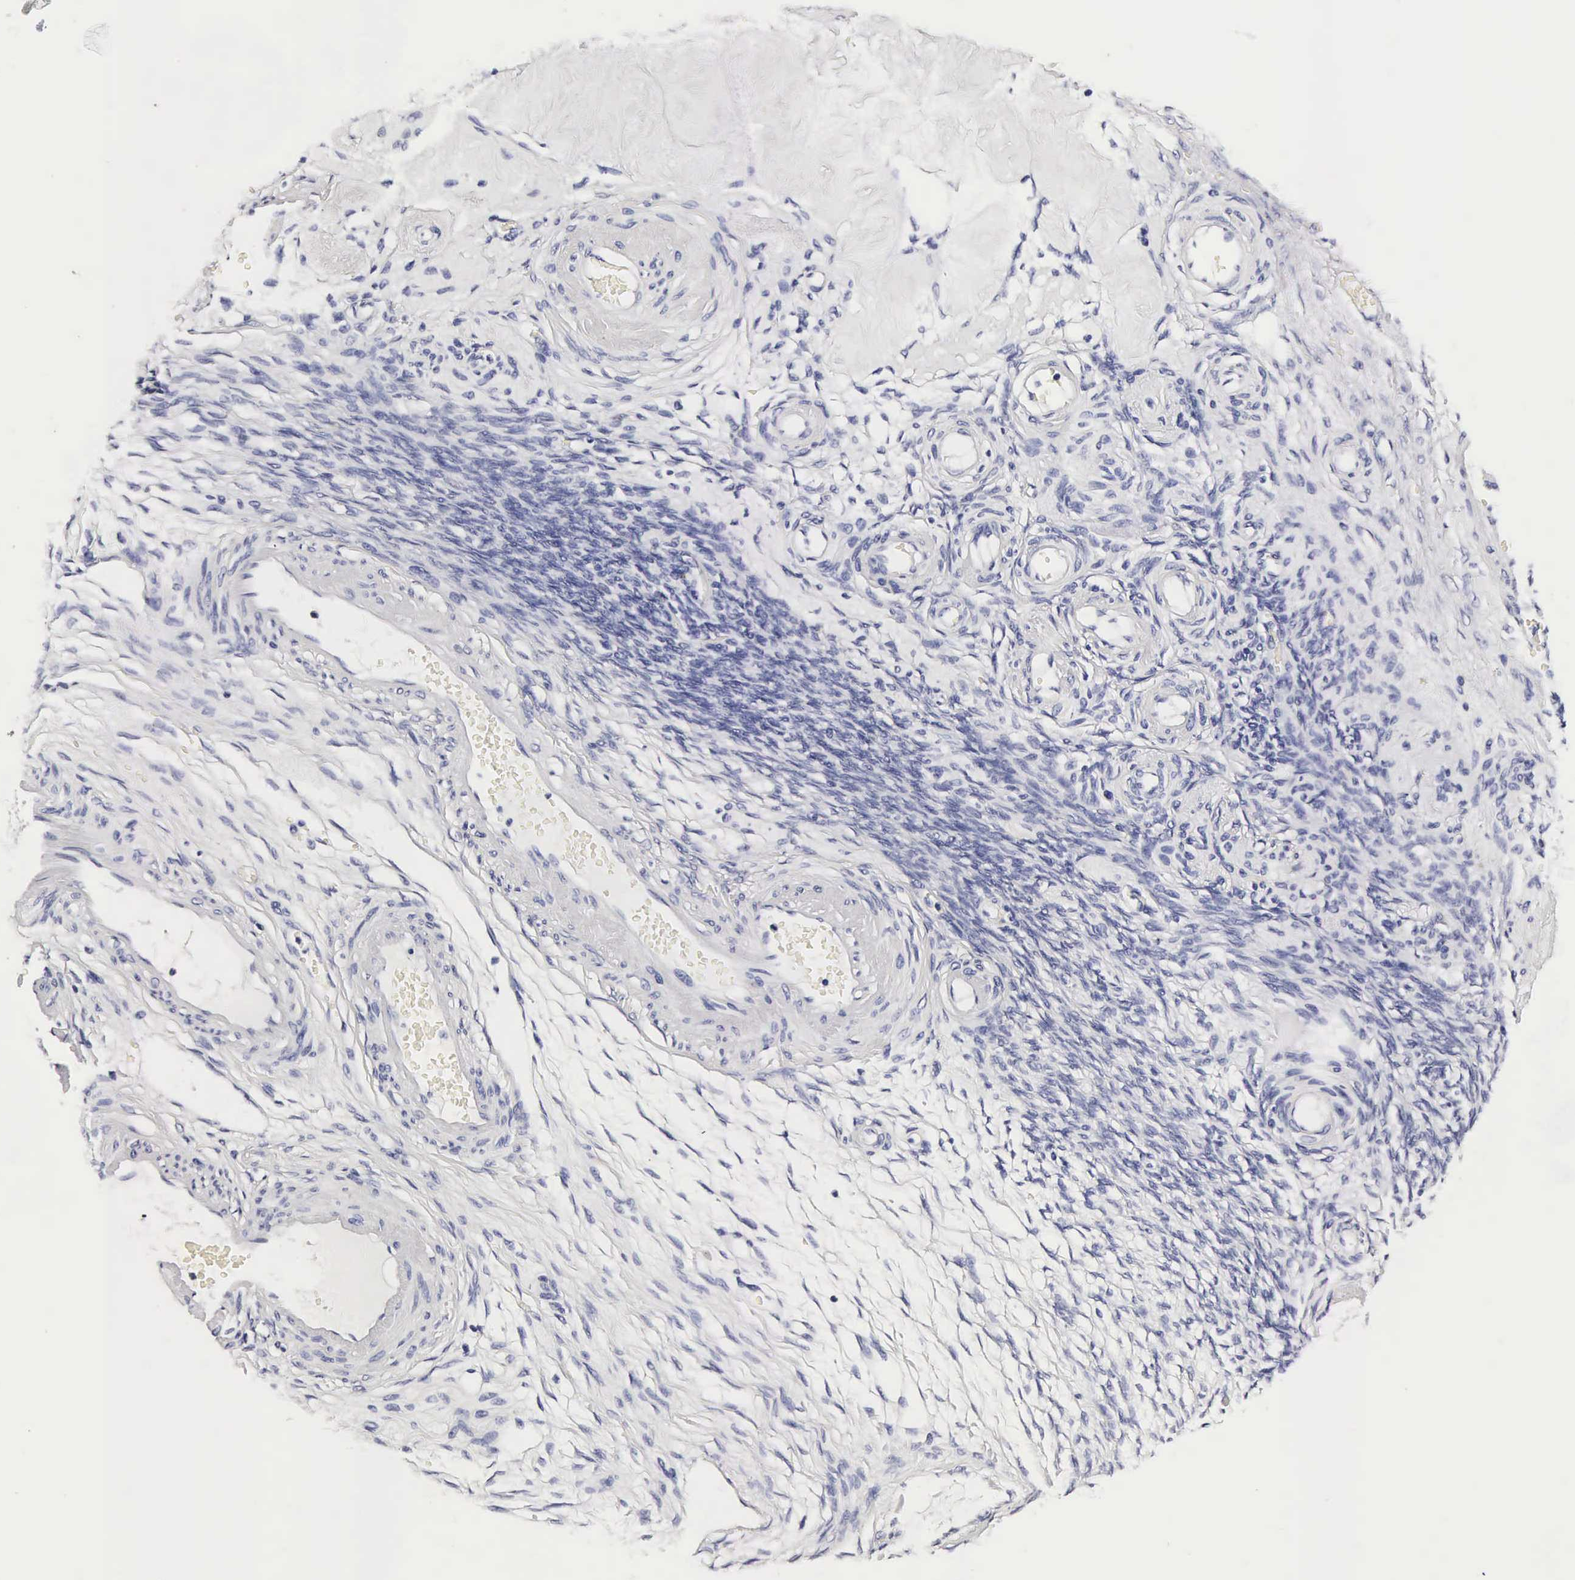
{"staining": {"intensity": "negative", "quantity": "none", "location": "none"}, "tissue": "ovarian cancer", "cell_type": "Tumor cells", "image_type": "cancer", "snomed": [{"axis": "morphology", "description": "Cystadenocarcinoma, mucinous, NOS"}, {"axis": "topography", "description": "Ovary"}], "caption": "Immunohistochemical staining of human ovarian mucinous cystadenocarcinoma demonstrates no significant staining in tumor cells. The staining was performed using DAB (3,3'-diaminobenzidine) to visualize the protein expression in brown, while the nuclei were stained in blue with hematoxylin (Magnification: 20x).", "gene": "RNASE6", "patient": {"sex": "female", "age": 57}}